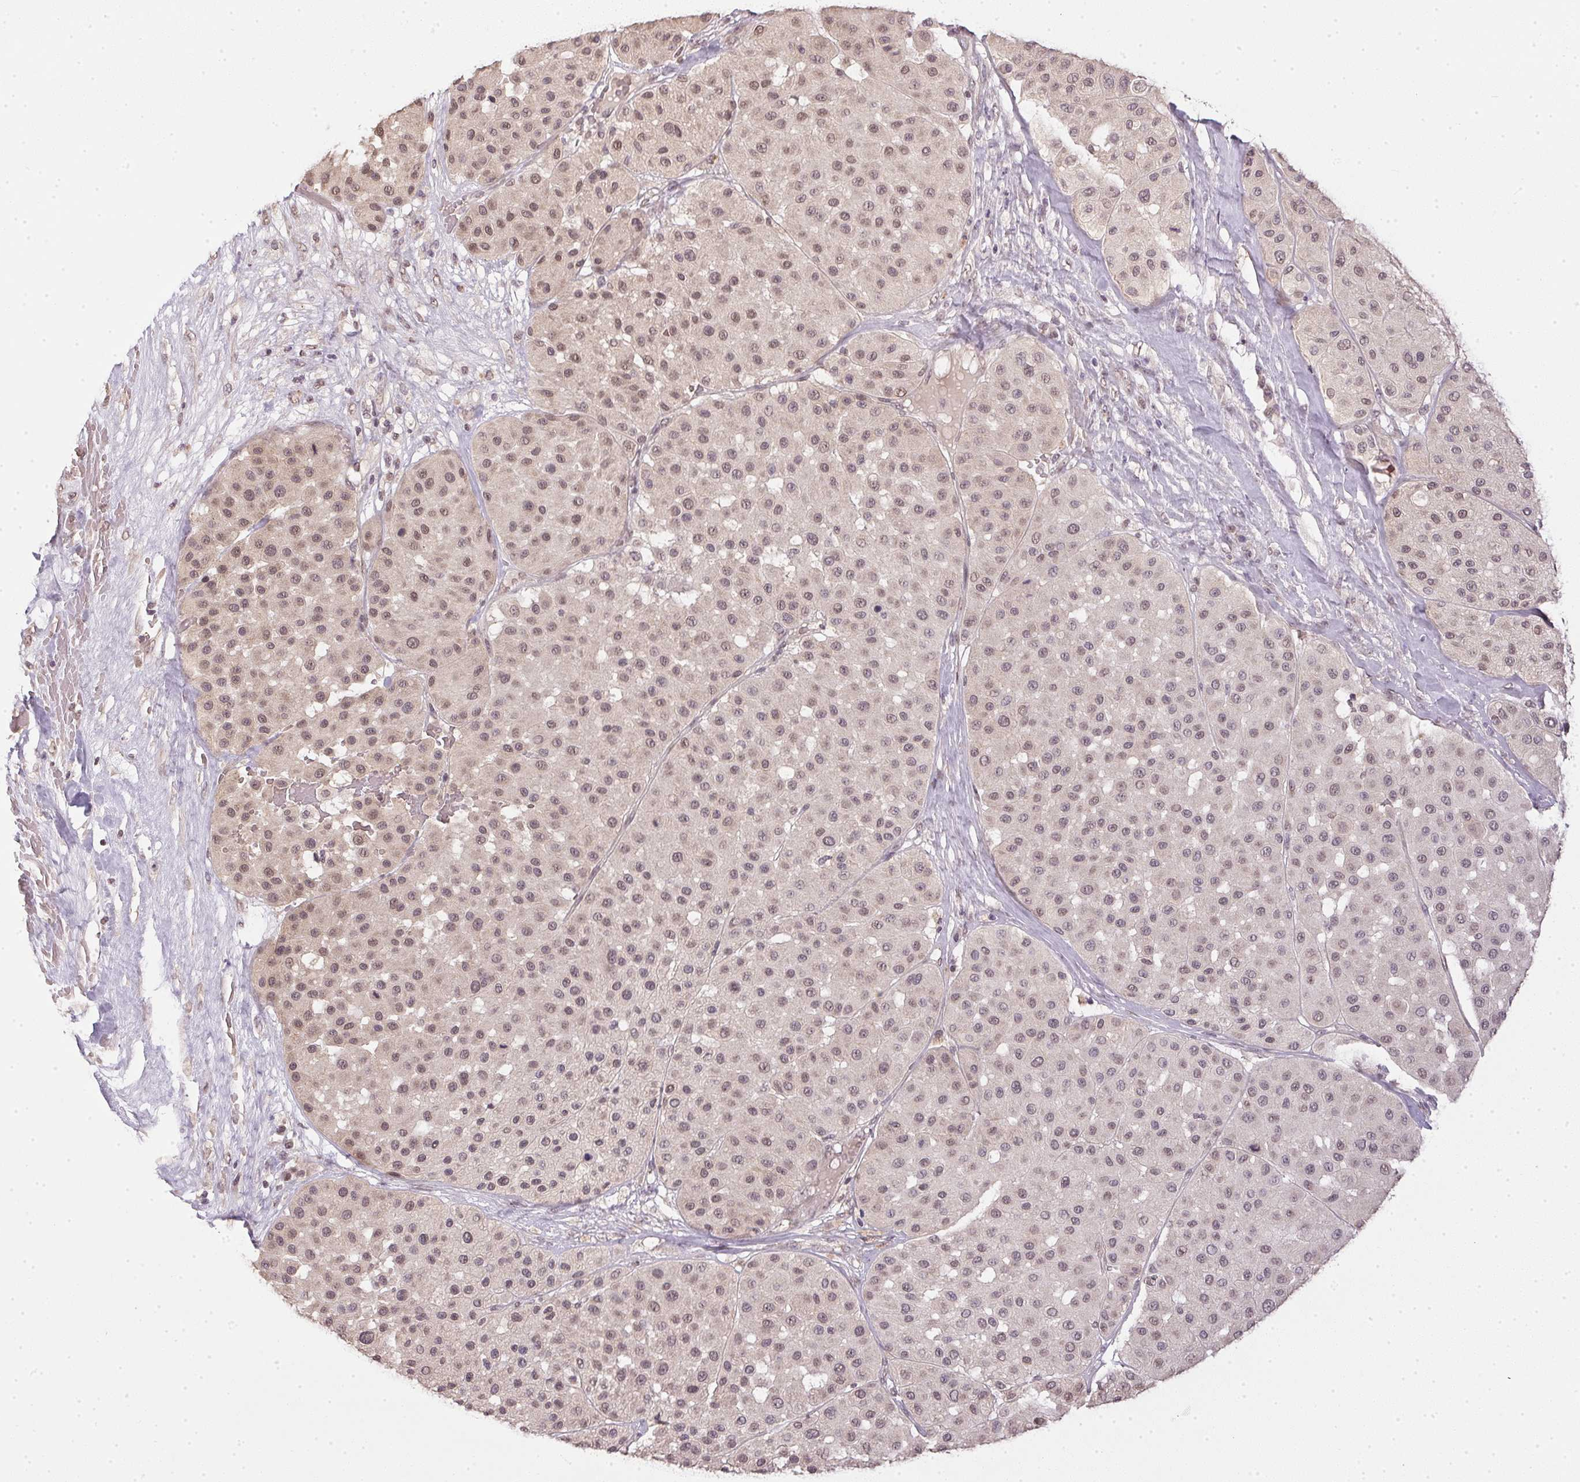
{"staining": {"intensity": "weak", "quantity": ">75%", "location": "nuclear"}, "tissue": "melanoma", "cell_type": "Tumor cells", "image_type": "cancer", "snomed": [{"axis": "morphology", "description": "Malignant melanoma, Metastatic site"}, {"axis": "topography", "description": "Smooth muscle"}], "caption": "Human malignant melanoma (metastatic site) stained with a protein marker shows weak staining in tumor cells.", "gene": "PPP4R4", "patient": {"sex": "male", "age": 41}}